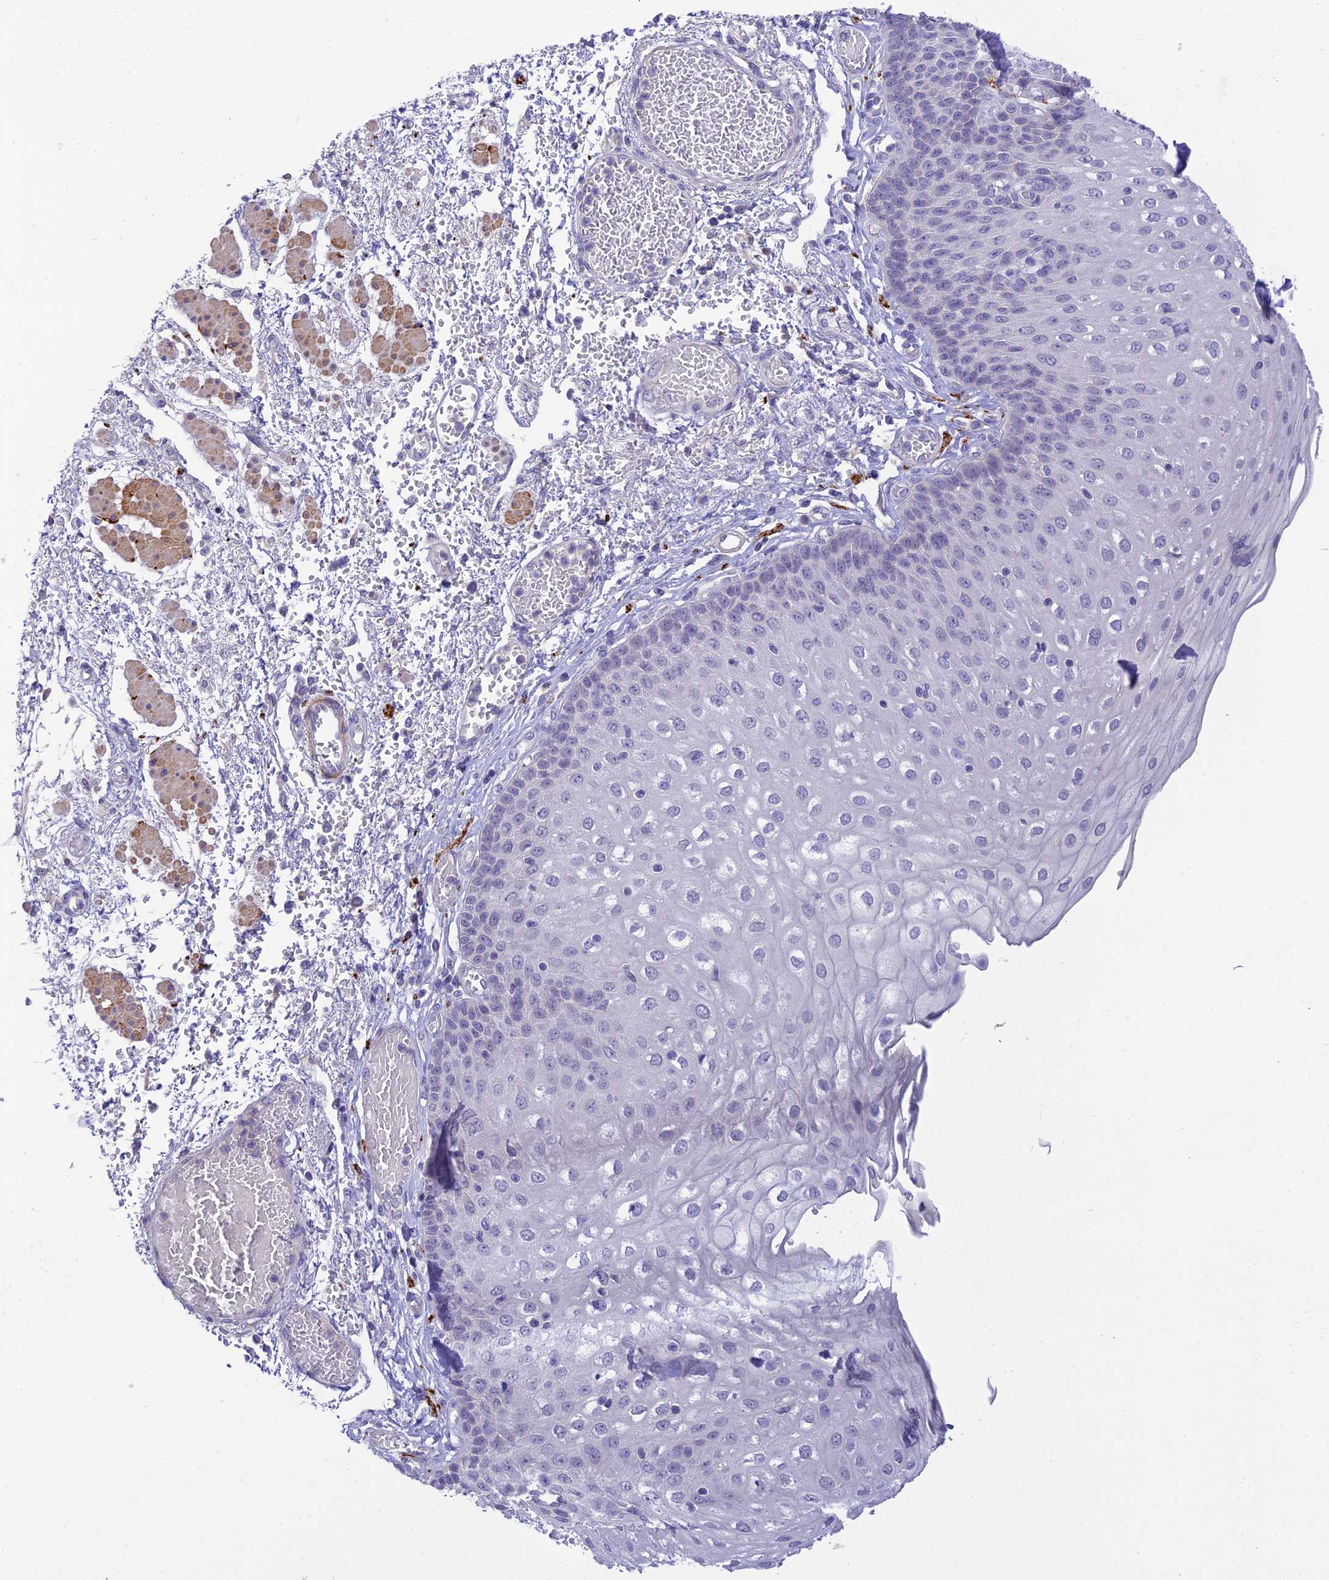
{"staining": {"intensity": "negative", "quantity": "none", "location": "none"}, "tissue": "esophagus", "cell_type": "Squamous epithelial cells", "image_type": "normal", "snomed": [{"axis": "morphology", "description": "Normal tissue, NOS"}, {"axis": "topography", "description": "Esophagus"}], "caption": "Immunohistochemical staining of benign human esophagus reveals no significant staining in squamous epithelial cells. (Brightfield microscopy of DAB IHC at high magnification).", "gene": "XPO7", "patient": {"sex": "male", "age": 81}}